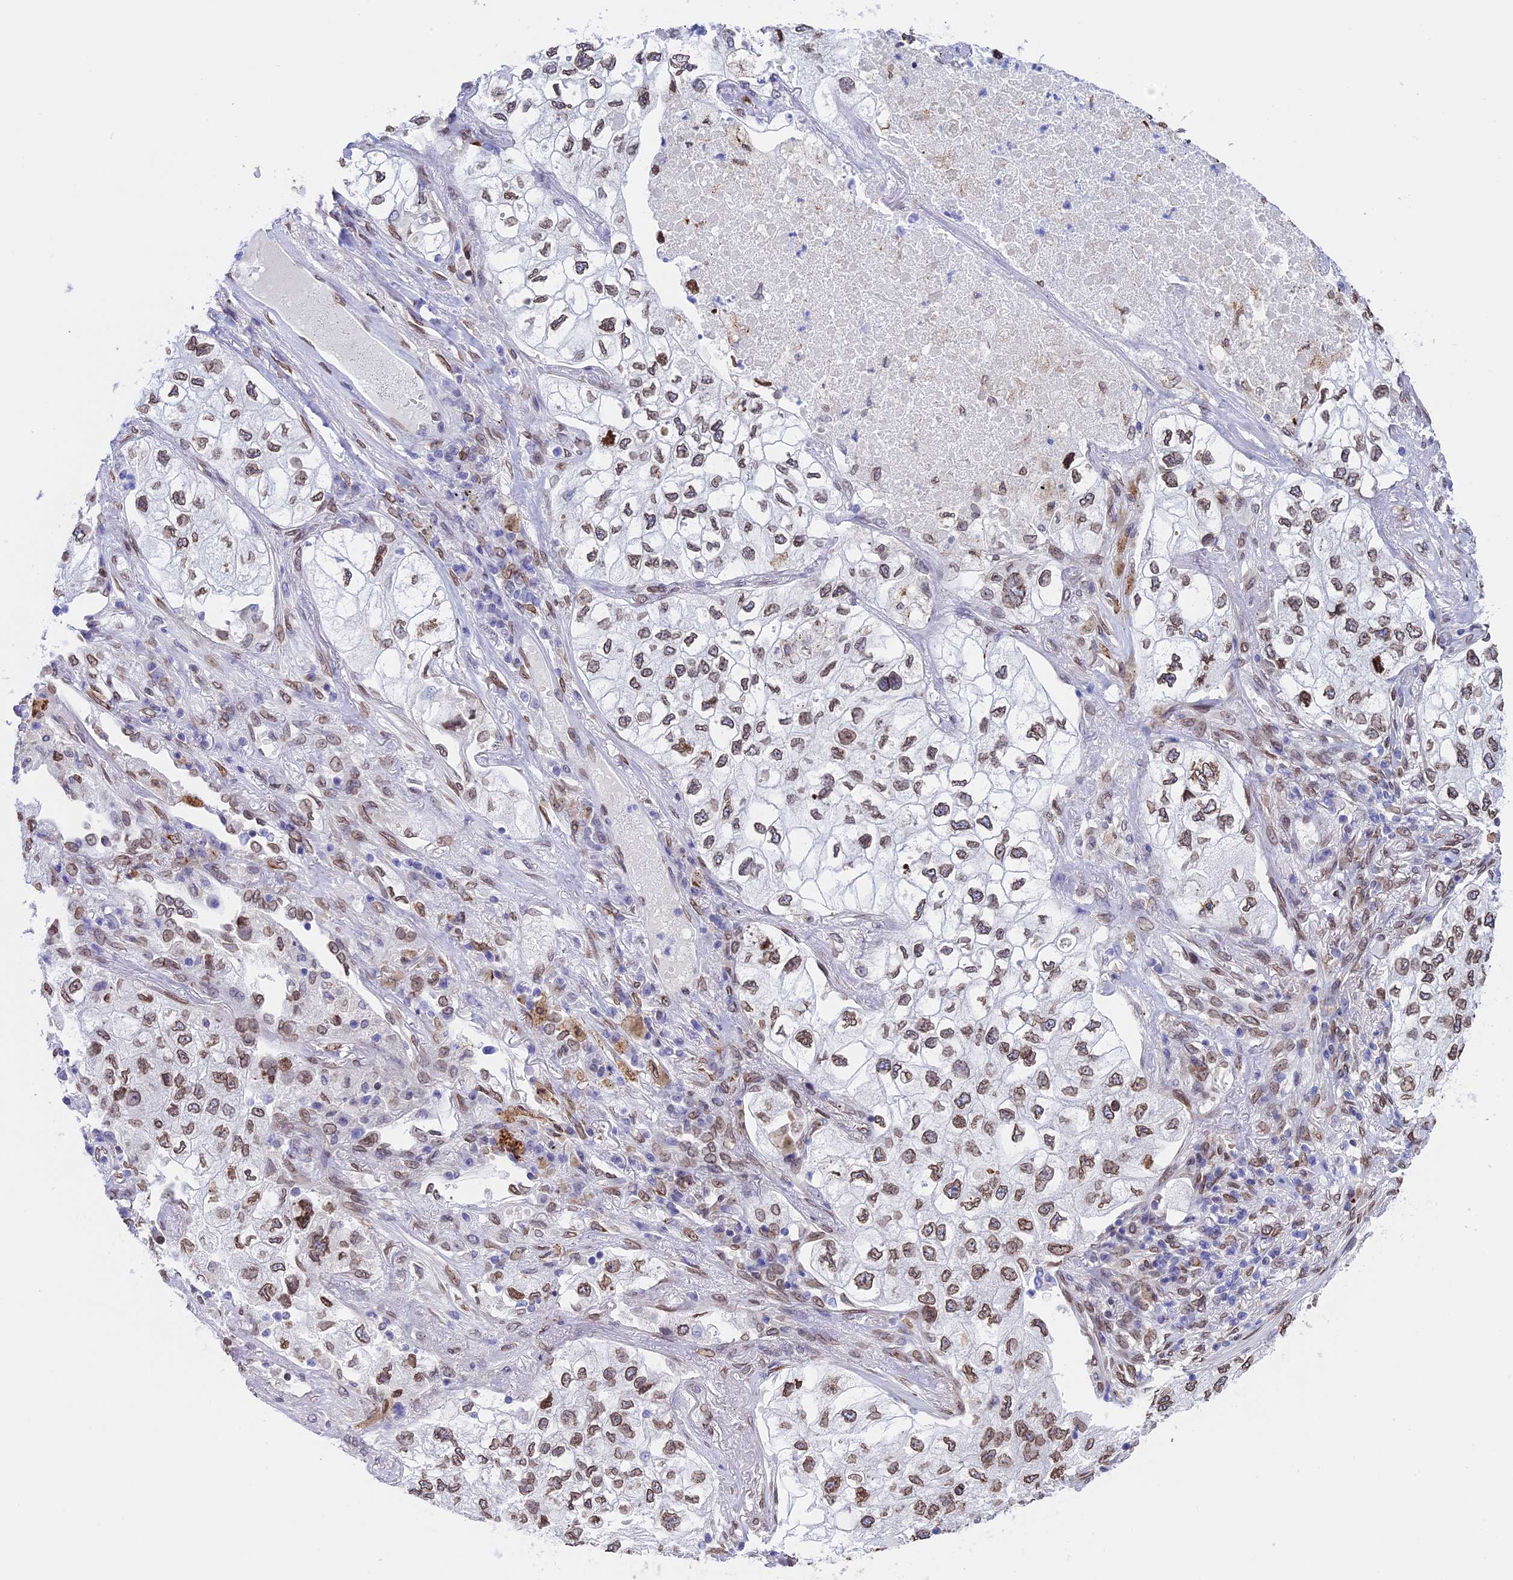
{"staining": {"intensity": "moderate", "quantity": ">75%", "location": "cytoplasmic/membranous,nuclear"}, "tissue": "lung cancer", "cell_type": "Tumor cells", "image_type": "cancer", "snomed": [{"axis": "morphology", "description": "Adenocarcinoma, NOS"}, {"axis": "topography", "description": "Lung"}], "caption": "Lung adenocarcinoma was stained to show a protein in brown. There is medium levels of moderate cytoplasmic/membranous and nuclear staining in about >75% of tumor cells.", "gene": "TMPRSS7", "patient": {"sex": "male", "age": 63}}